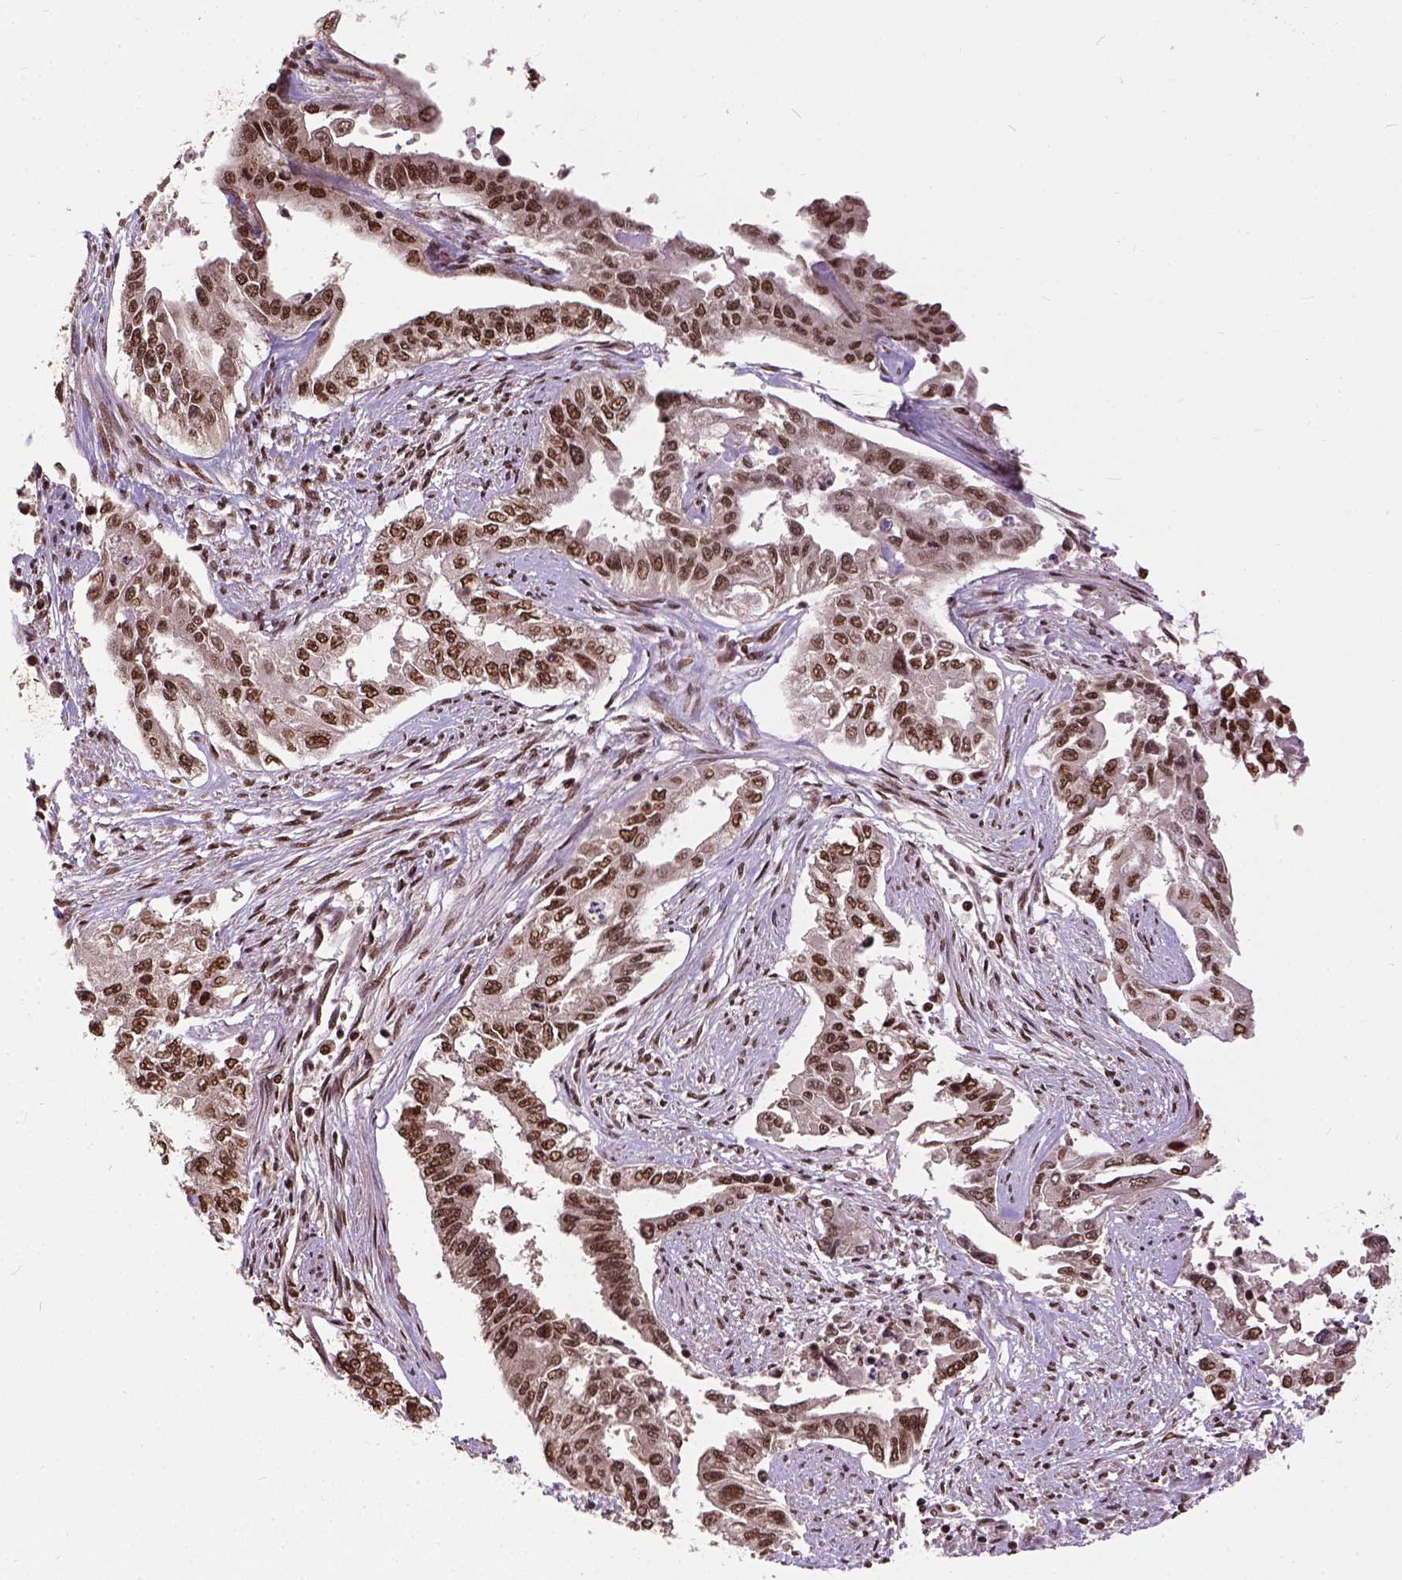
{"staining": {"intensity": "moderate", "quantity": ">75%", "location": "nuclear"}, "tissue": "endometrial cancer", "cell_type": "Tumor cells", "image_type": "cancer", "snomed": [{"axis": "morphology", "description": "Adenocarcinoma, NOS"}, {"axis": "topography", "description": "Uterus"}], "caption": "High-magnification brightfield microscopy of endometrial cancer (adenocarcinoma) stained with DAB (brown) and counterstained with hematoxylin (blue). tumor cells exhibit moderate nuclear staining is identified in about>75% of cells.", "gene": "NACC1", "patient": {"sex": "female", "age": 59}}